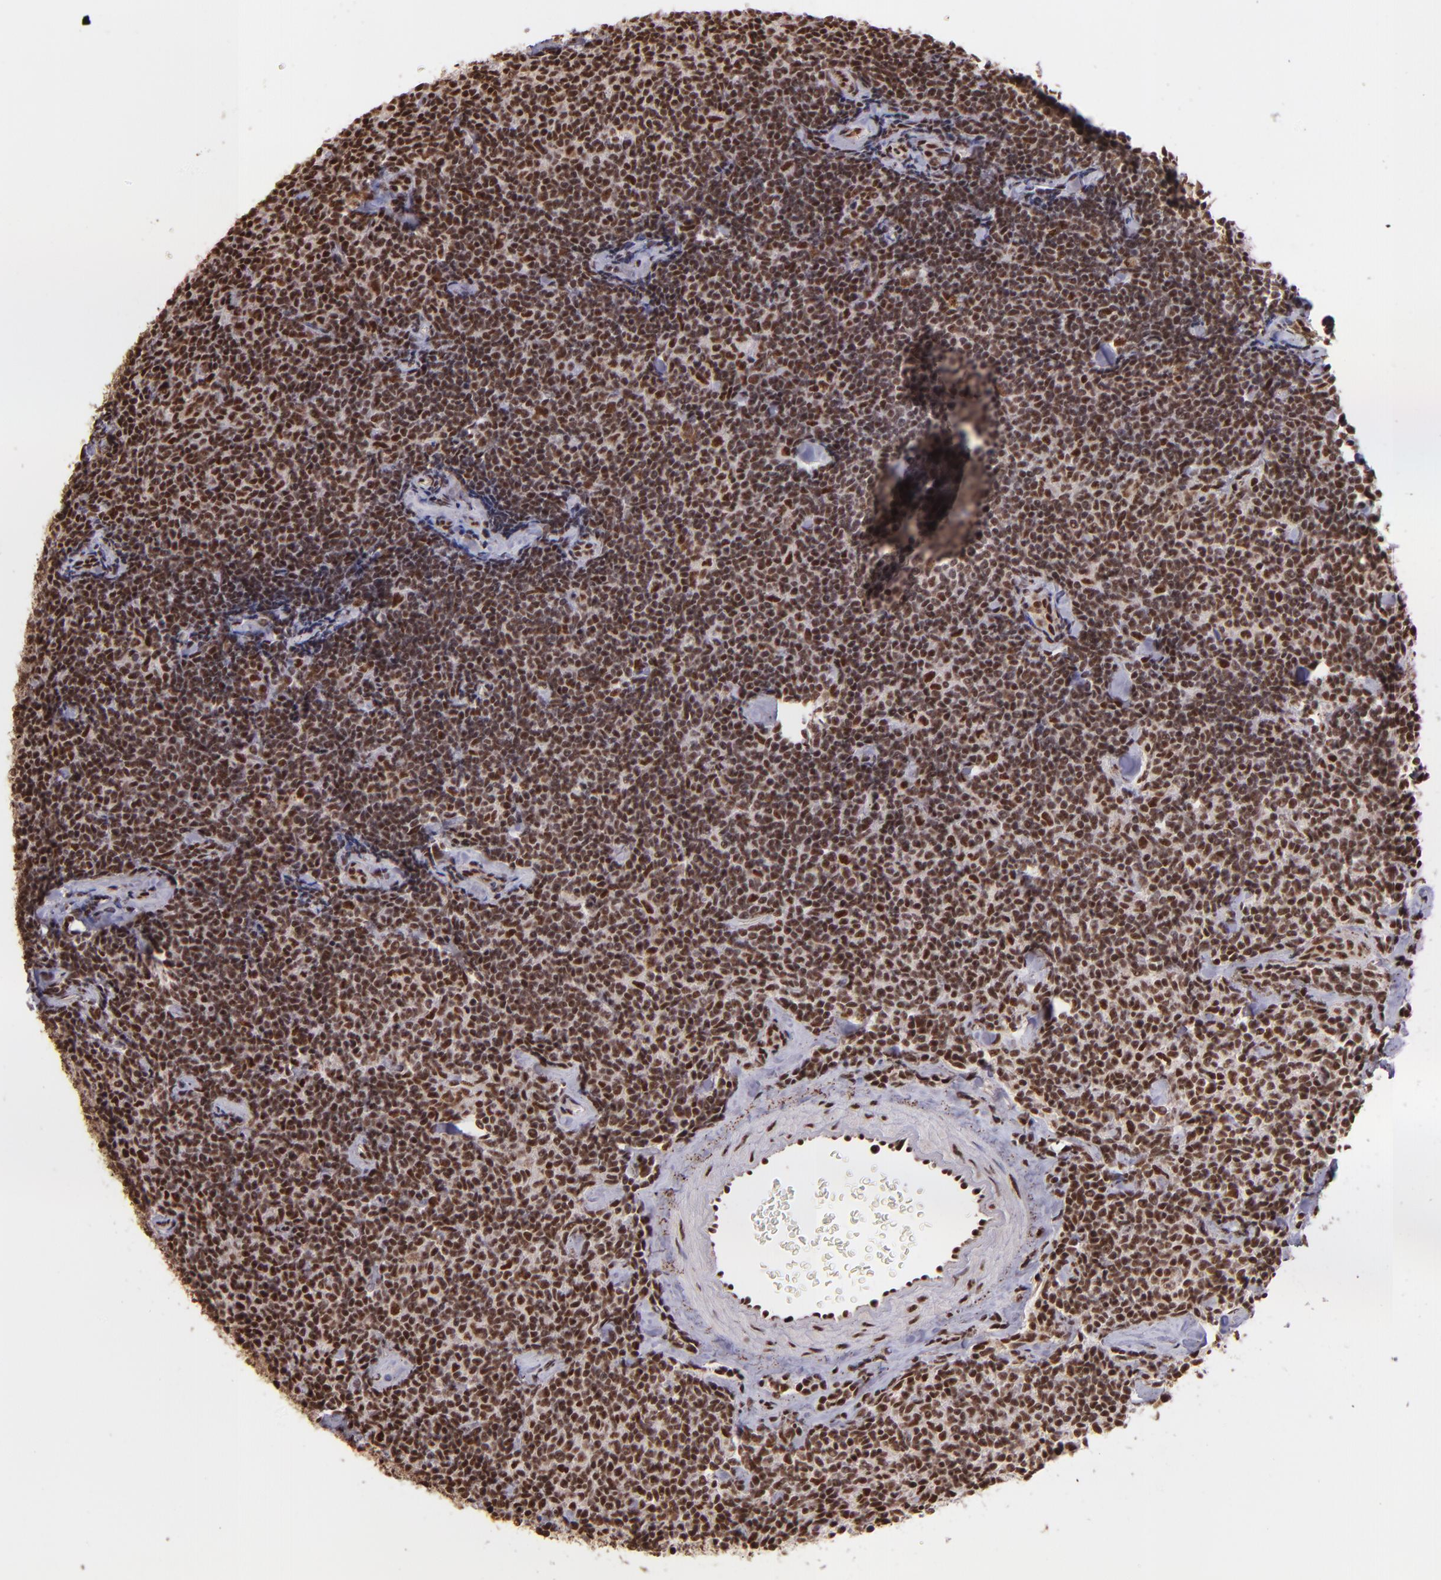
{"staining": {"intensity": "strong", "quantity": ">75%", "location": "cytoplasmic/membranous,nuclear"}, "tissue": "lymphoma", "cell_type": "Tumor cells", "image_type": "cancer", "snomed": [{"axis": "morphology", "description": "Malignant lymphoma, non-Hodgkin's type, Low grade"}, {"axis": "topography", "description": "Lymph node"}], "caption": "Protein expression analysis of malignant lymphoma, non-Hodgkin's type (low-grade) reveals strong cytoplasmic/membranous and nuclear expression in about >75% of tumor cells.", "gene": "PQBP1", "patient": {"sex": "female", "age": 56}}